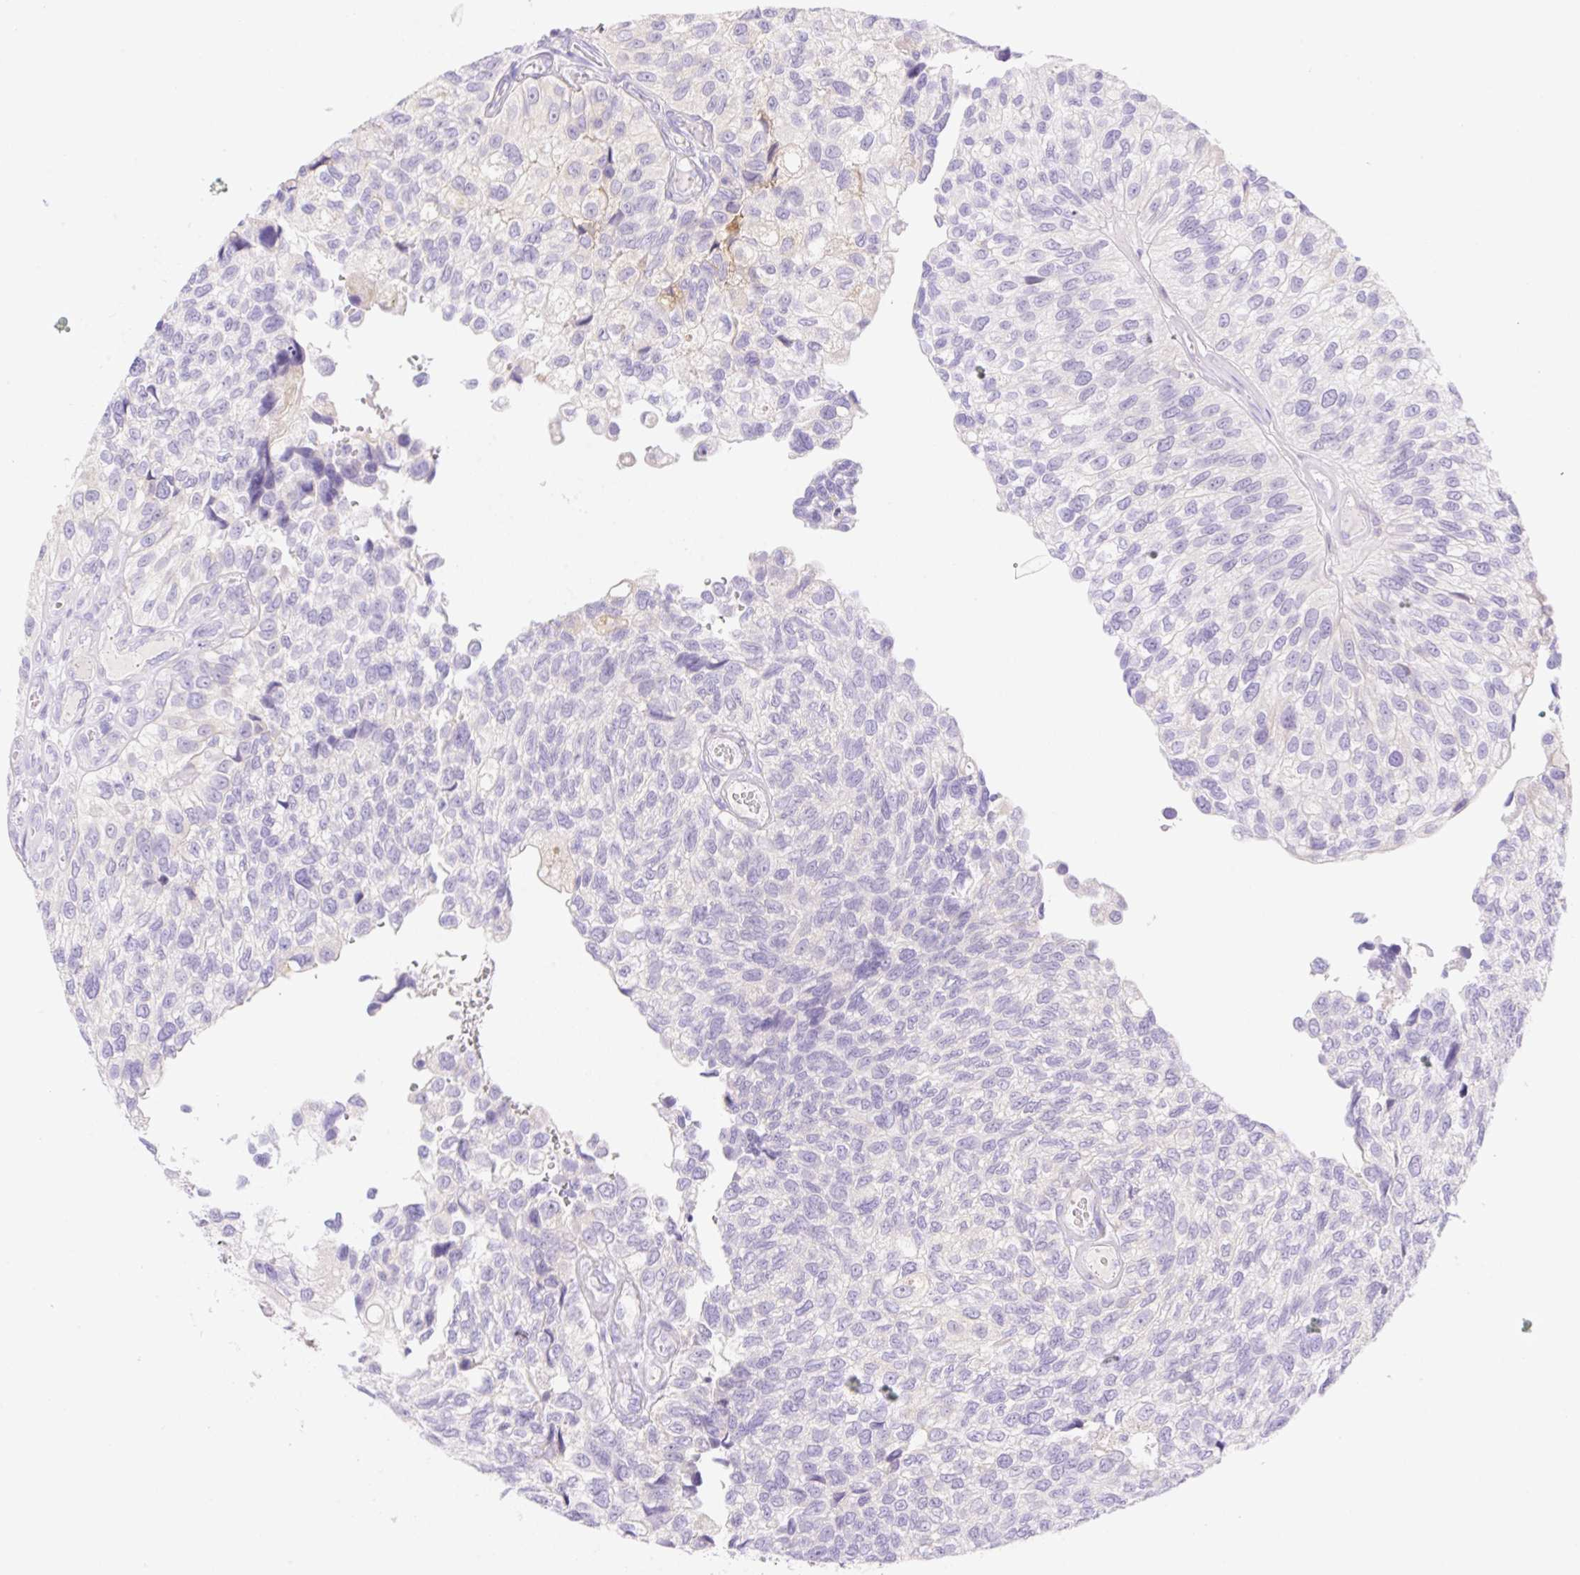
{"staining": {"intensity": "negative", "quantity": "none", "location": "none"}, "tissue": "urothelial cancer", "cell_type": "Tumor cells", "image_type": "cancer", "snomed": [{"axis": "morphology", "description": "Urothelial carcinoma, NOS"}, {"axis": "topography", "description": "Urinary bladder"}], "caption": "The image reveals no significant staining in tumor cells of transitional cell carcinoma.", "gene": "DENND5A", "patient": {"sex": "male", "age": 87}}